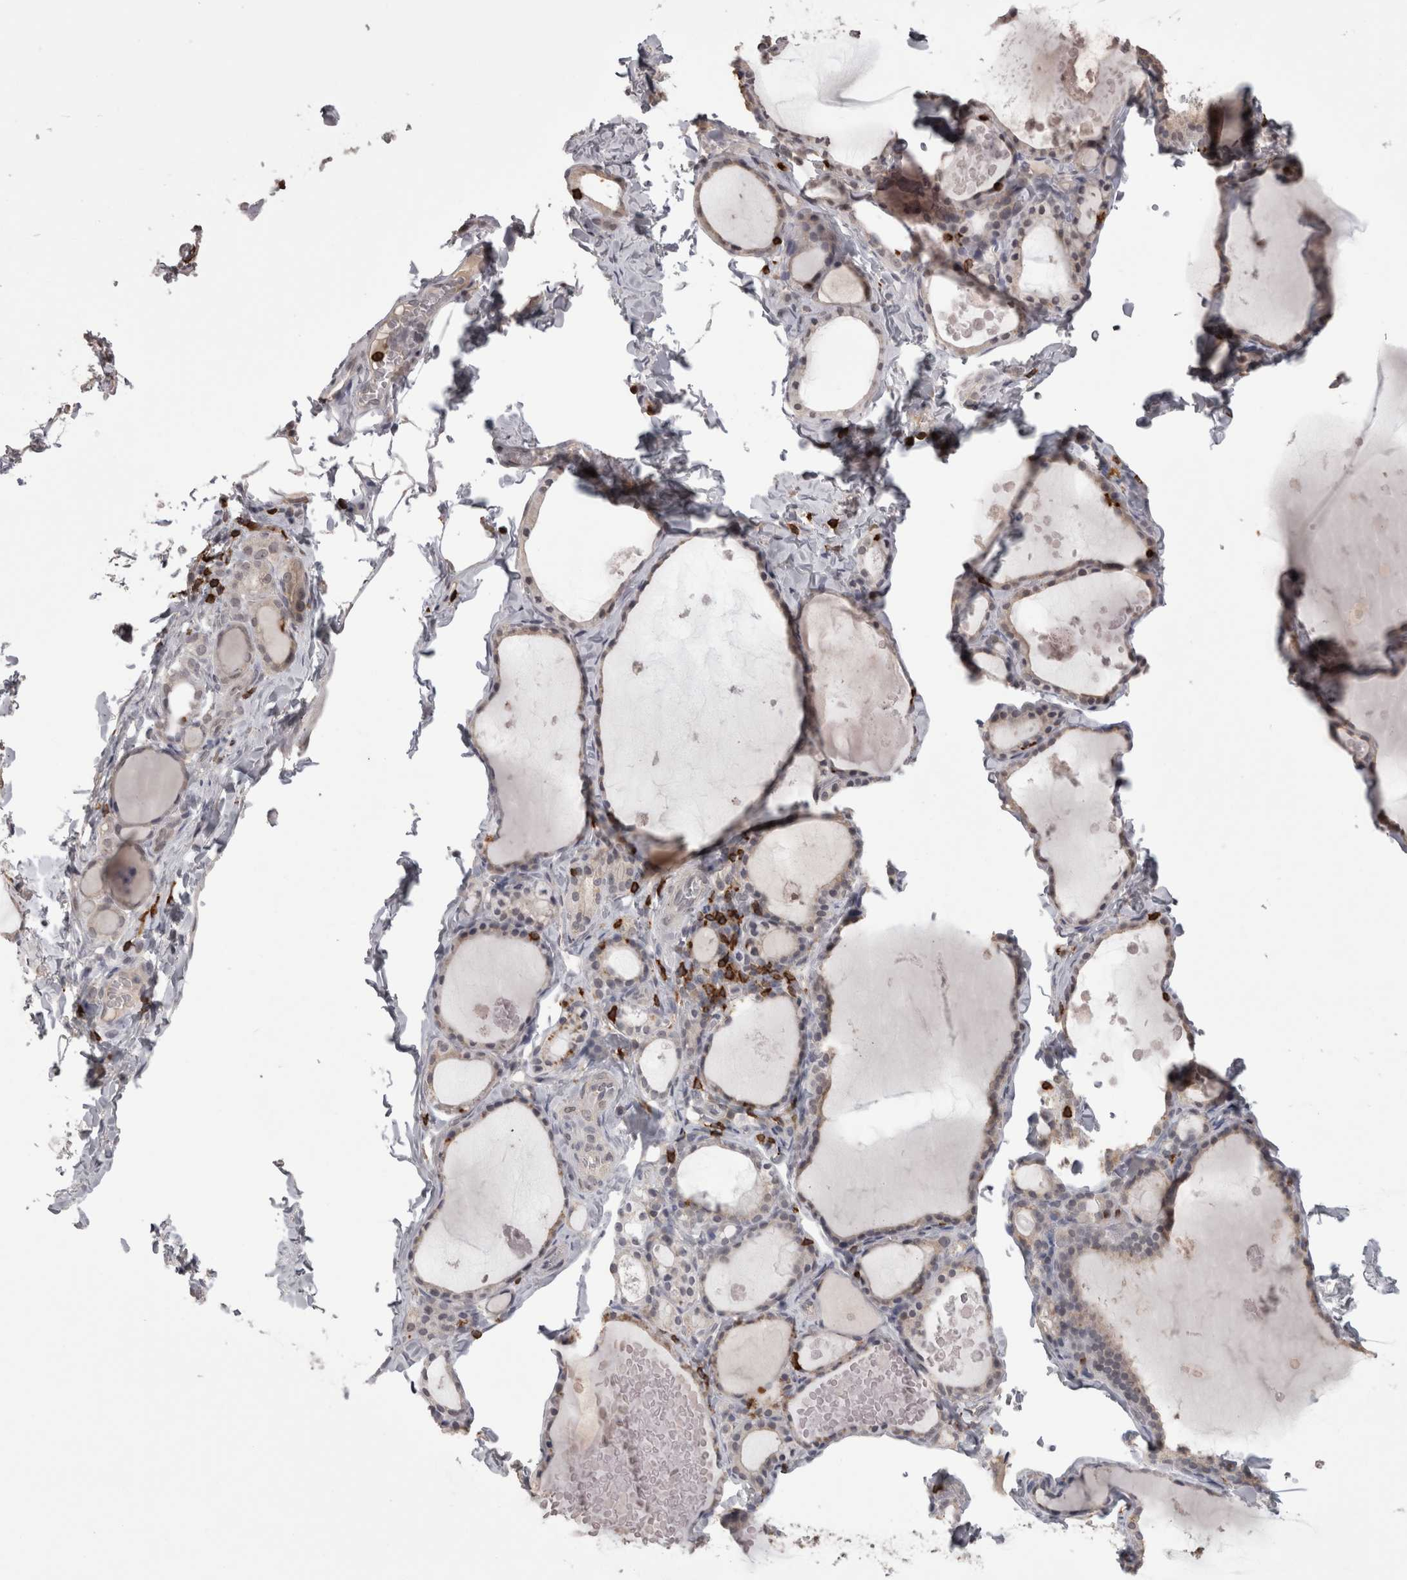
{"staining": {"intensity": "weak", "quantity": "<25%", "location": "cytoplasmic/membranous"}, "tissue": "thyroid gland", "cell_type": "Glandular cells", "image_type": "normal", "snomed": [{"axis": "morphology", "description": "Normal tissue, NOS"}, {"axis": "topography", "description": "Thyroid gland"}], "caption": "Immunohistochemistry photomicrograph of normal thyroid gland stained for a protein (brown), which exhibits no expression in glandular cells. The staining is performed using DAB (3,3'-diaminobenzidine) brown chromogen with nuclei counter-stained in using hematoxylin.", "gene": "SKAP1", "patient": {"sex": "male", "age": 56}}